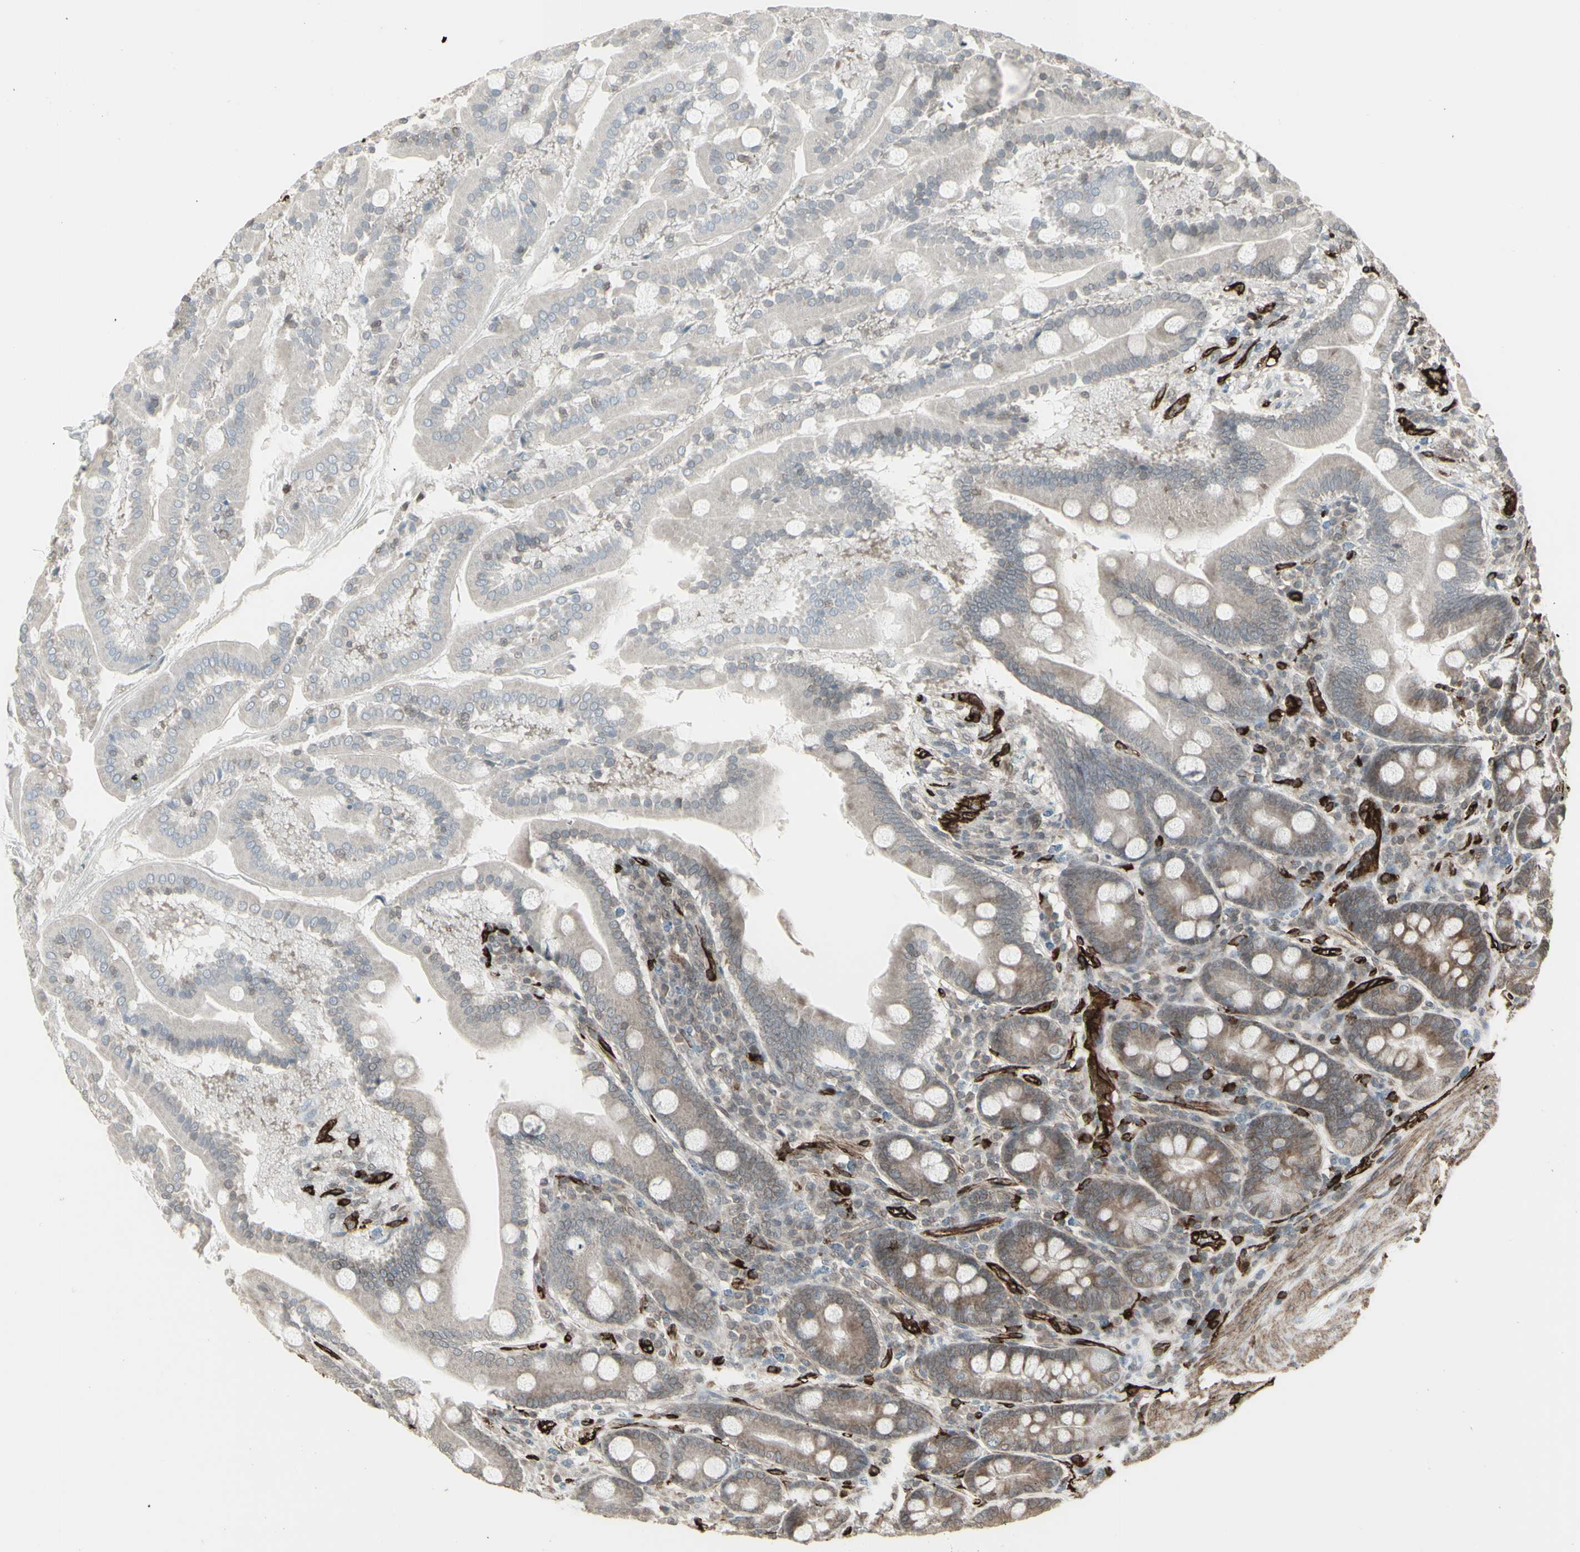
{"staining": {"intensity": "moderate", "quantity": "25%-75%", "location": "cytoplasmic/membranous,nuclear"}, "tissue": "duodenum", "cell_type": "Glandular cells", "image_type": "normal", "snomed": [{"axis": "morphology", "description": "Normal tissue, NOS"}, {"axis": "topography", "description": "Duodenum"}], "caption": "A brown stain shows moderate cytoplasmic/membranous,nuclear staining of a protein in glandular cells of benign human duodenum. (DAB IHC with brightfield microscopy, high magnification).", "gene": "DTX3L", "patient": {"sex": "male", "age": 50}}